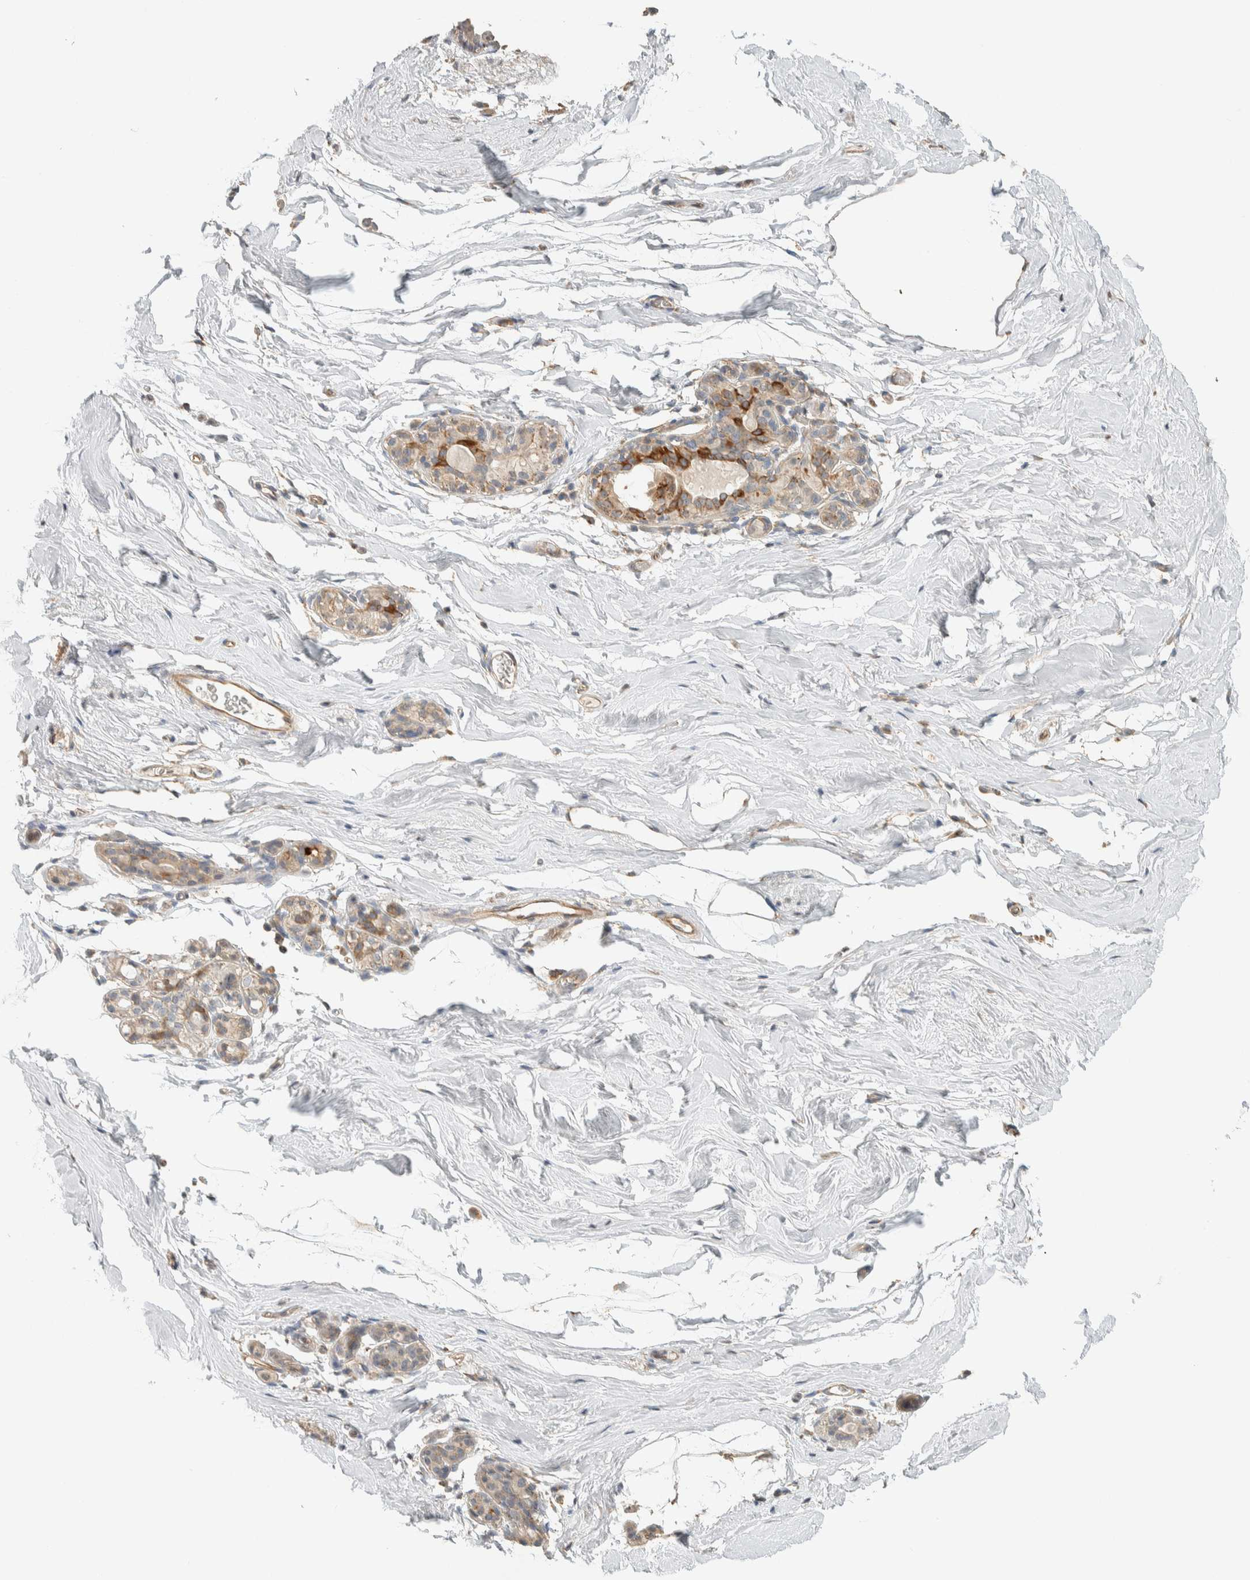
{"staining": {"intensity": "negative", "quantity": "none", "location": "none"}, "tissue": "breast", "cell_type": "Adipocytes", "image_type": "normal", "snomed": [{"axis": "morphology", "description": "Normal tissue, NOS"}, {"axis": "topography", "description": "Breast"}], "caption": "An IHC histopathology image of normal breast is shown. There is no staining in adipocytes of breast.", "gene": "PDE7B", "patient": {"sex": "female", "age": 62}}